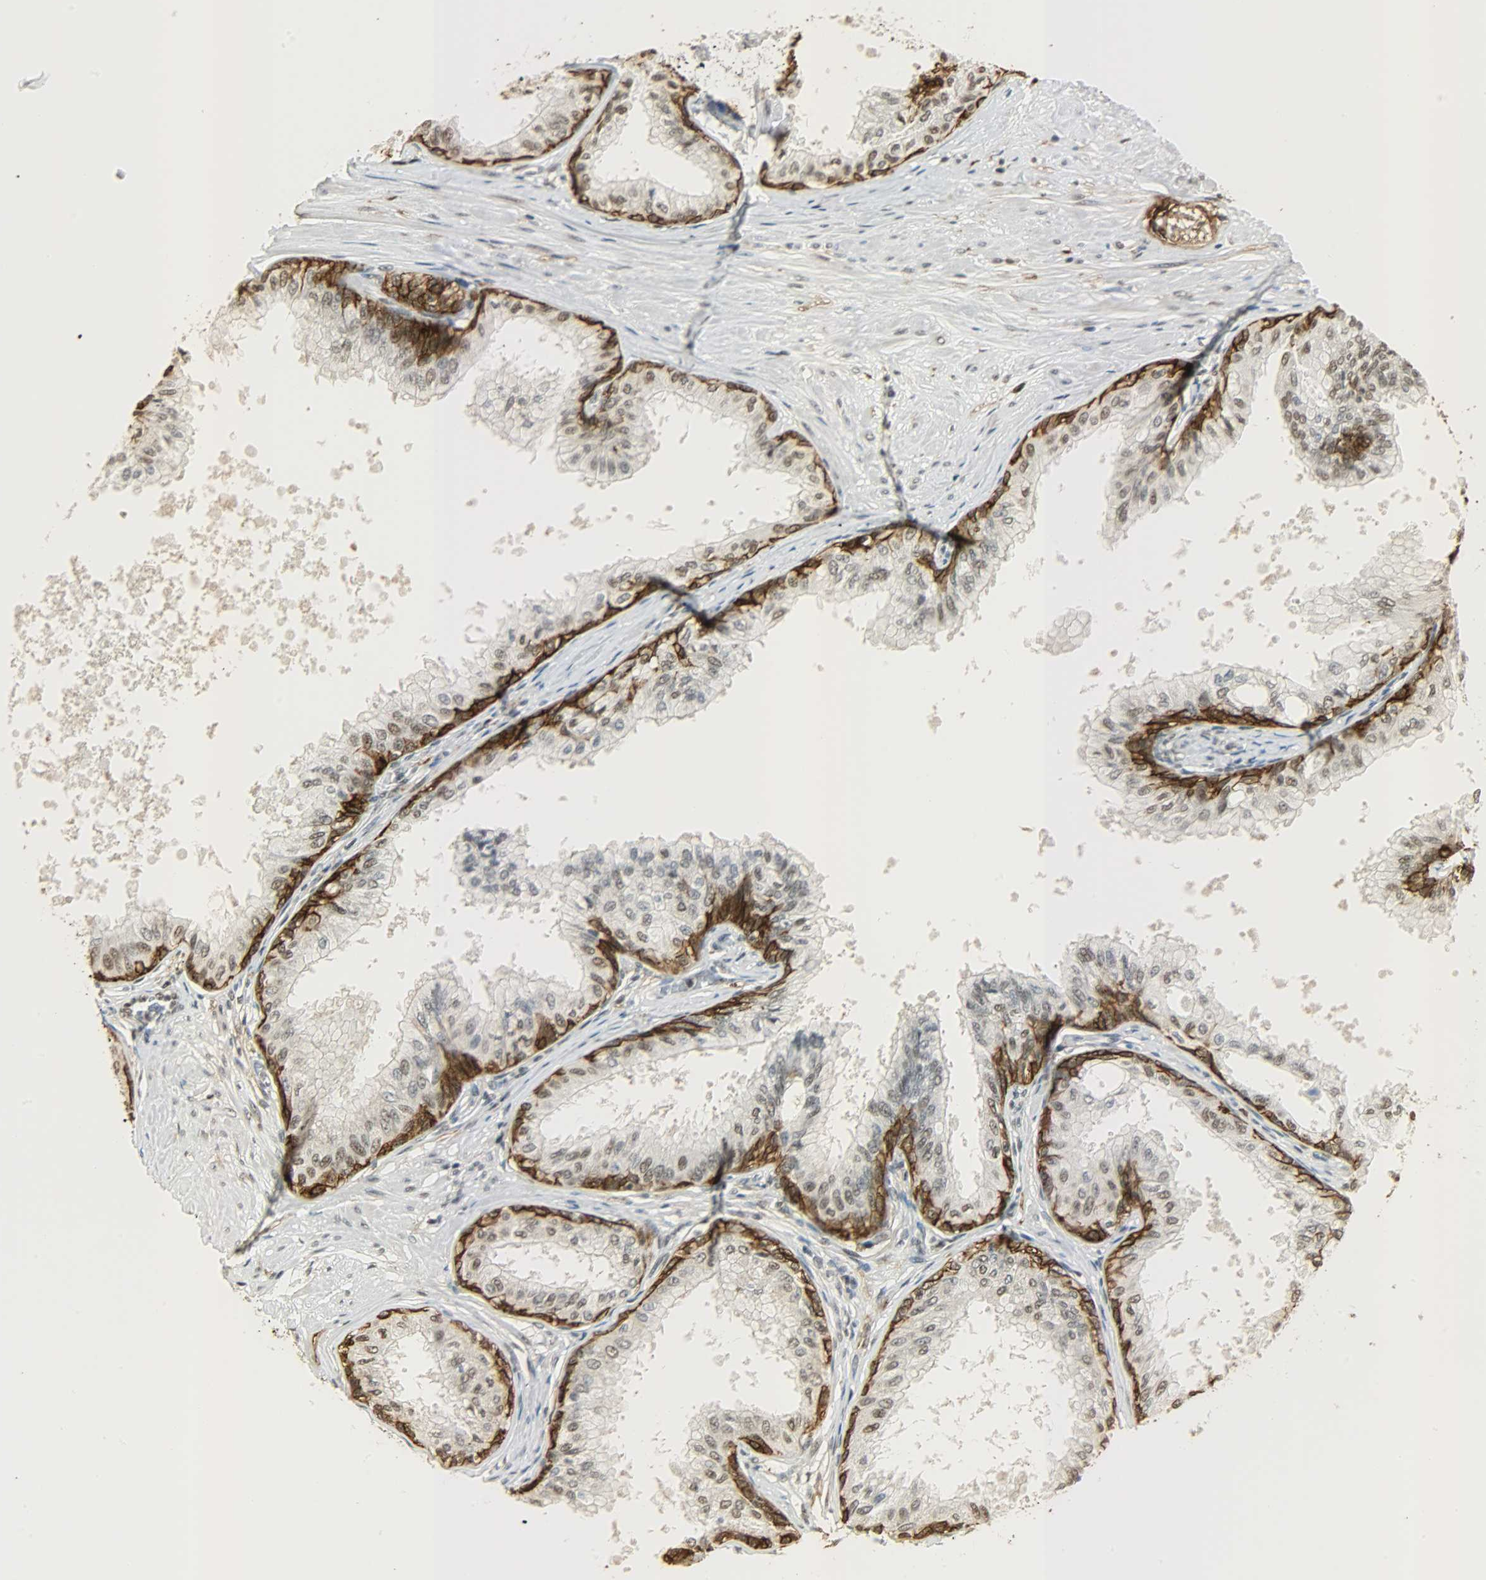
{"staining": {"intensity": "strong", "quantity": "<25%", "location": "cytoplasmic/membranous"}, "tissue": "prostate", "cell_type": "Glandular cells", "image_type": "normal", "snomed": [{"axis": "morphology", "description": "Normal tissue, NOS"}, {"axis": "topography", "description": "Prostate"}, {"axis": "topography", "description": "Seminal veicle"}], "caption": "IHC of normal prostate shows medium levels of strong cytoplasmic/membranous expression in approximately <25% of glandular cells.", "gene": "NGFR", "patient": {"sex": "male", "age": 60}}